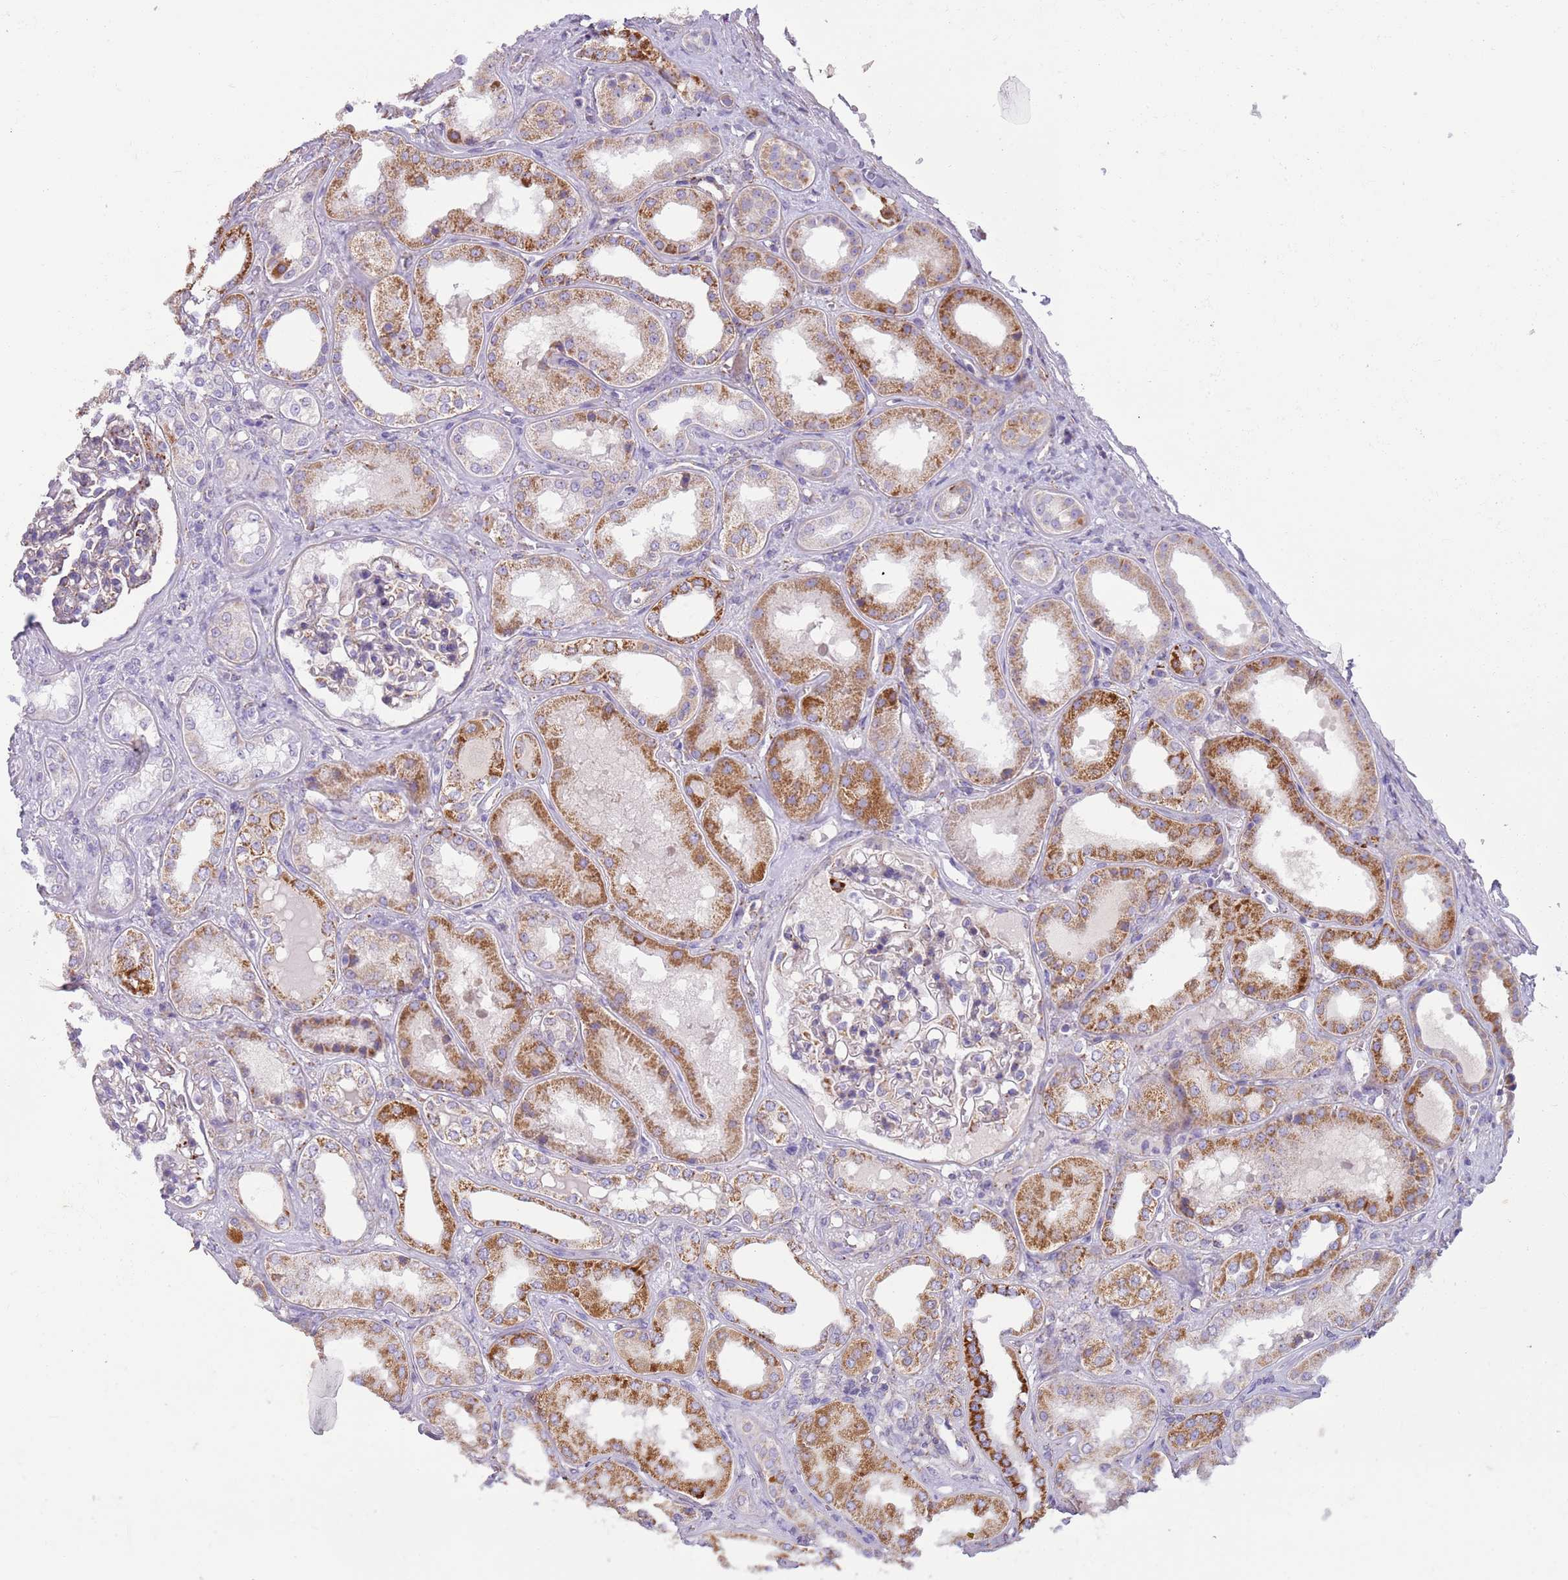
{"staining": {"intensity": "weak", "quantity": "25%-75%", "location": "cytoplasmic/membranous"}, "tissue": "kidney", "cell_type": "Cells in glomeruli", "image_type": "normal", "snomed": [{"axis": "morphology", "description": "Normal tissue, NOS"}, {"axis": "topography", "description": "Kidney"}], "caption": "High-magnification brightfield microscopy of unremarkable kidney stained with DAB (3,3'-diaminobenzidine) (brown) and counterstained with hematoxylin (blue). cells in glomeruli exhibit weak cytoplasmic/membranous staining is present in about25%-75% of cells. The protein of interest is shown in brown color, while the nuclei are stained blue.", "gene": "RNF222", "patient": {"sex": "female", "age": 56}}